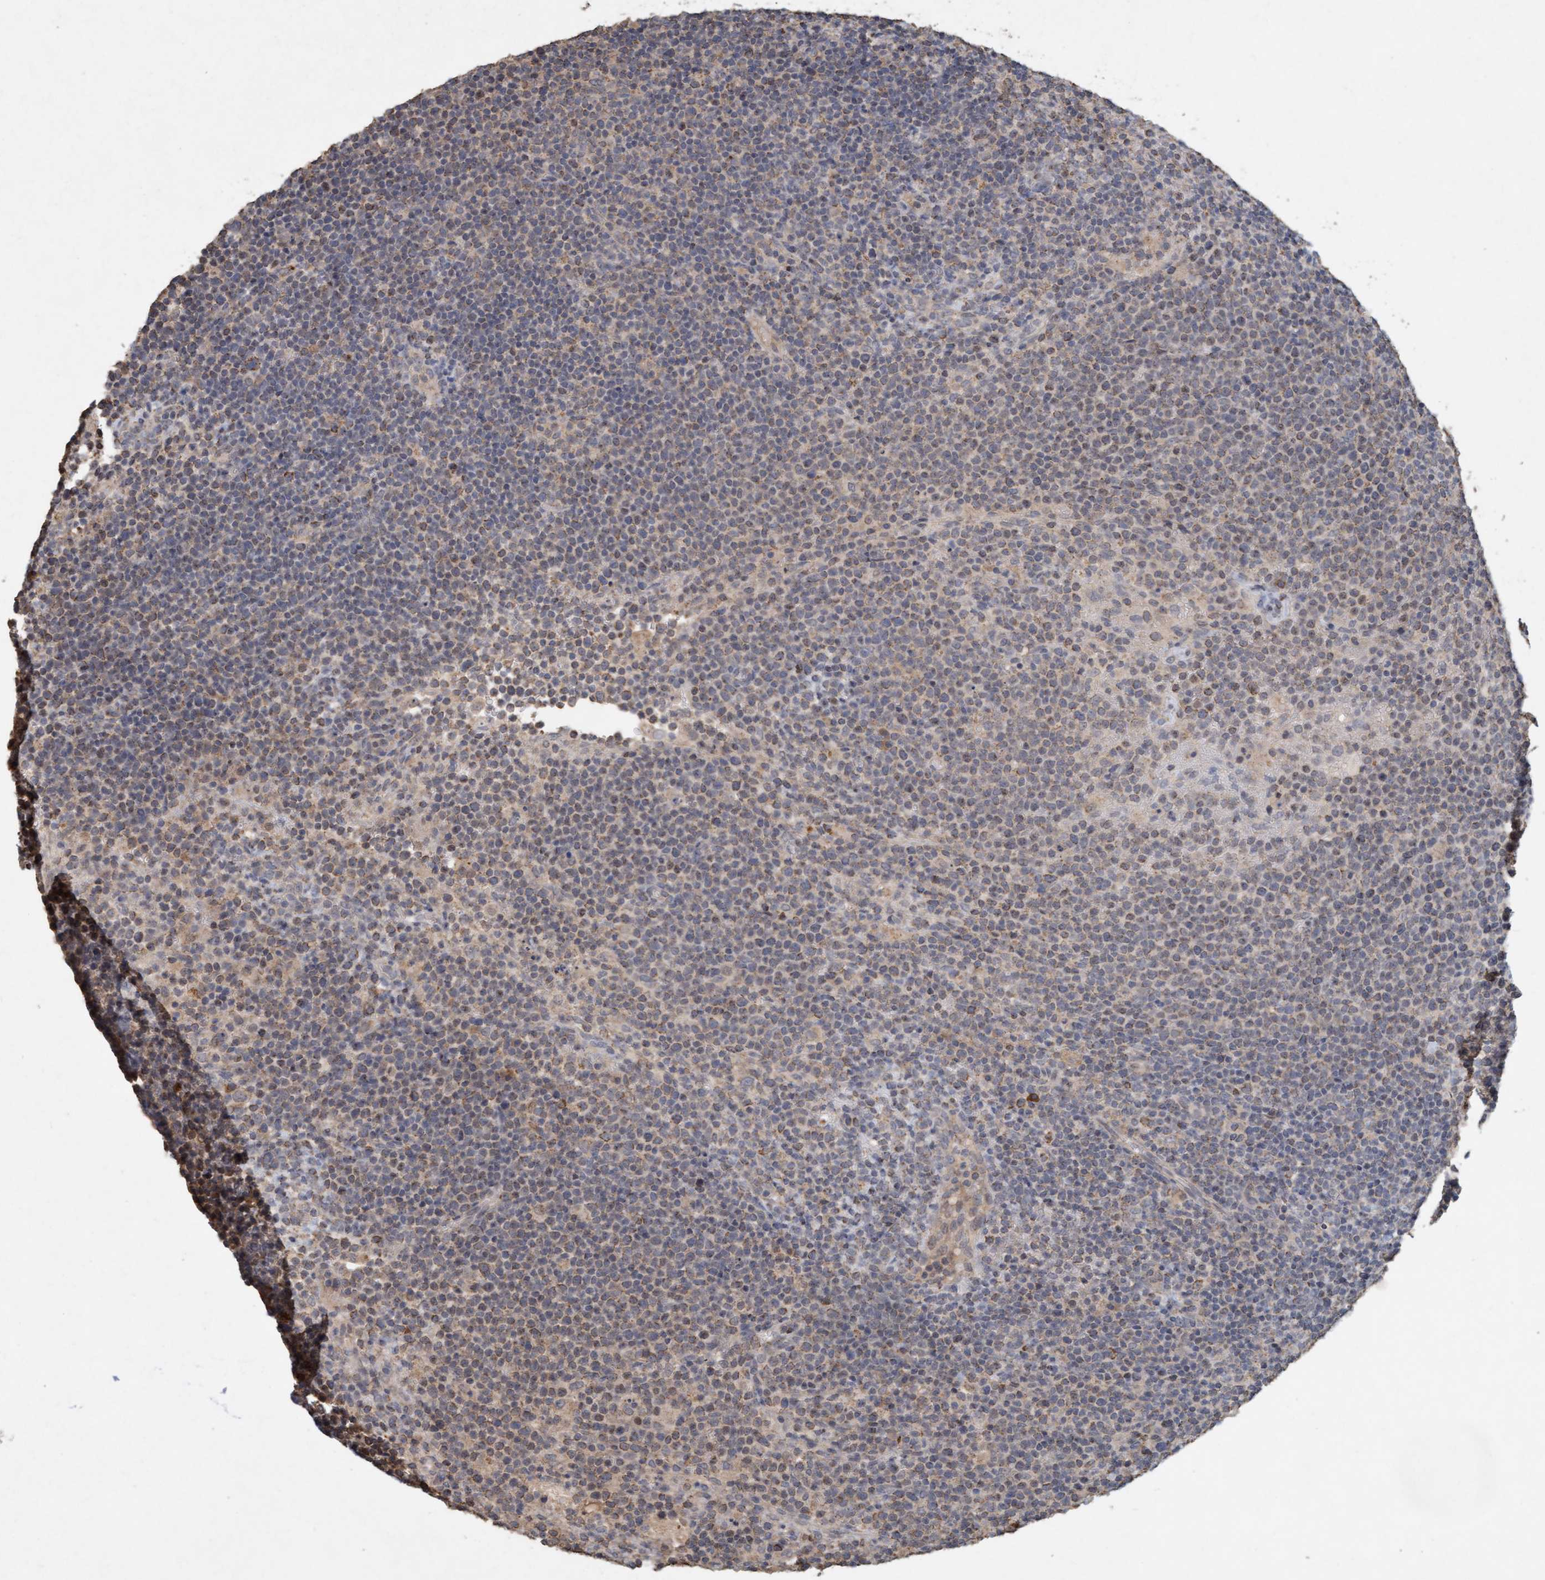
{"staining": {"intensity": "moderate", "quantity": "25%-75%", "location": "cytoplasmic/membranous"}, "tissue": "lymphoma", "cell_type": "Tumor cells", "image_type": "cancer", "snomed": [{"axis": "morphology", "description": "Malignant lymphoma, non-Hodgkin's type, High grade"}, {"axis": "topography", "description": "Lymph node"}], "caption": "IHC of high-grade malignant lymphoma, non-Hodgkin's type exhibits medium levels of moderate cytoplasmic/membranous positivity in approximately 25%-75% of tumor cells. (DAB (3,3'-diaminobenzidine) IHC with brightfield microscopy, high magnification).", "gene": "VSIG8", "patient": {"sex": "male", "age": 61}}